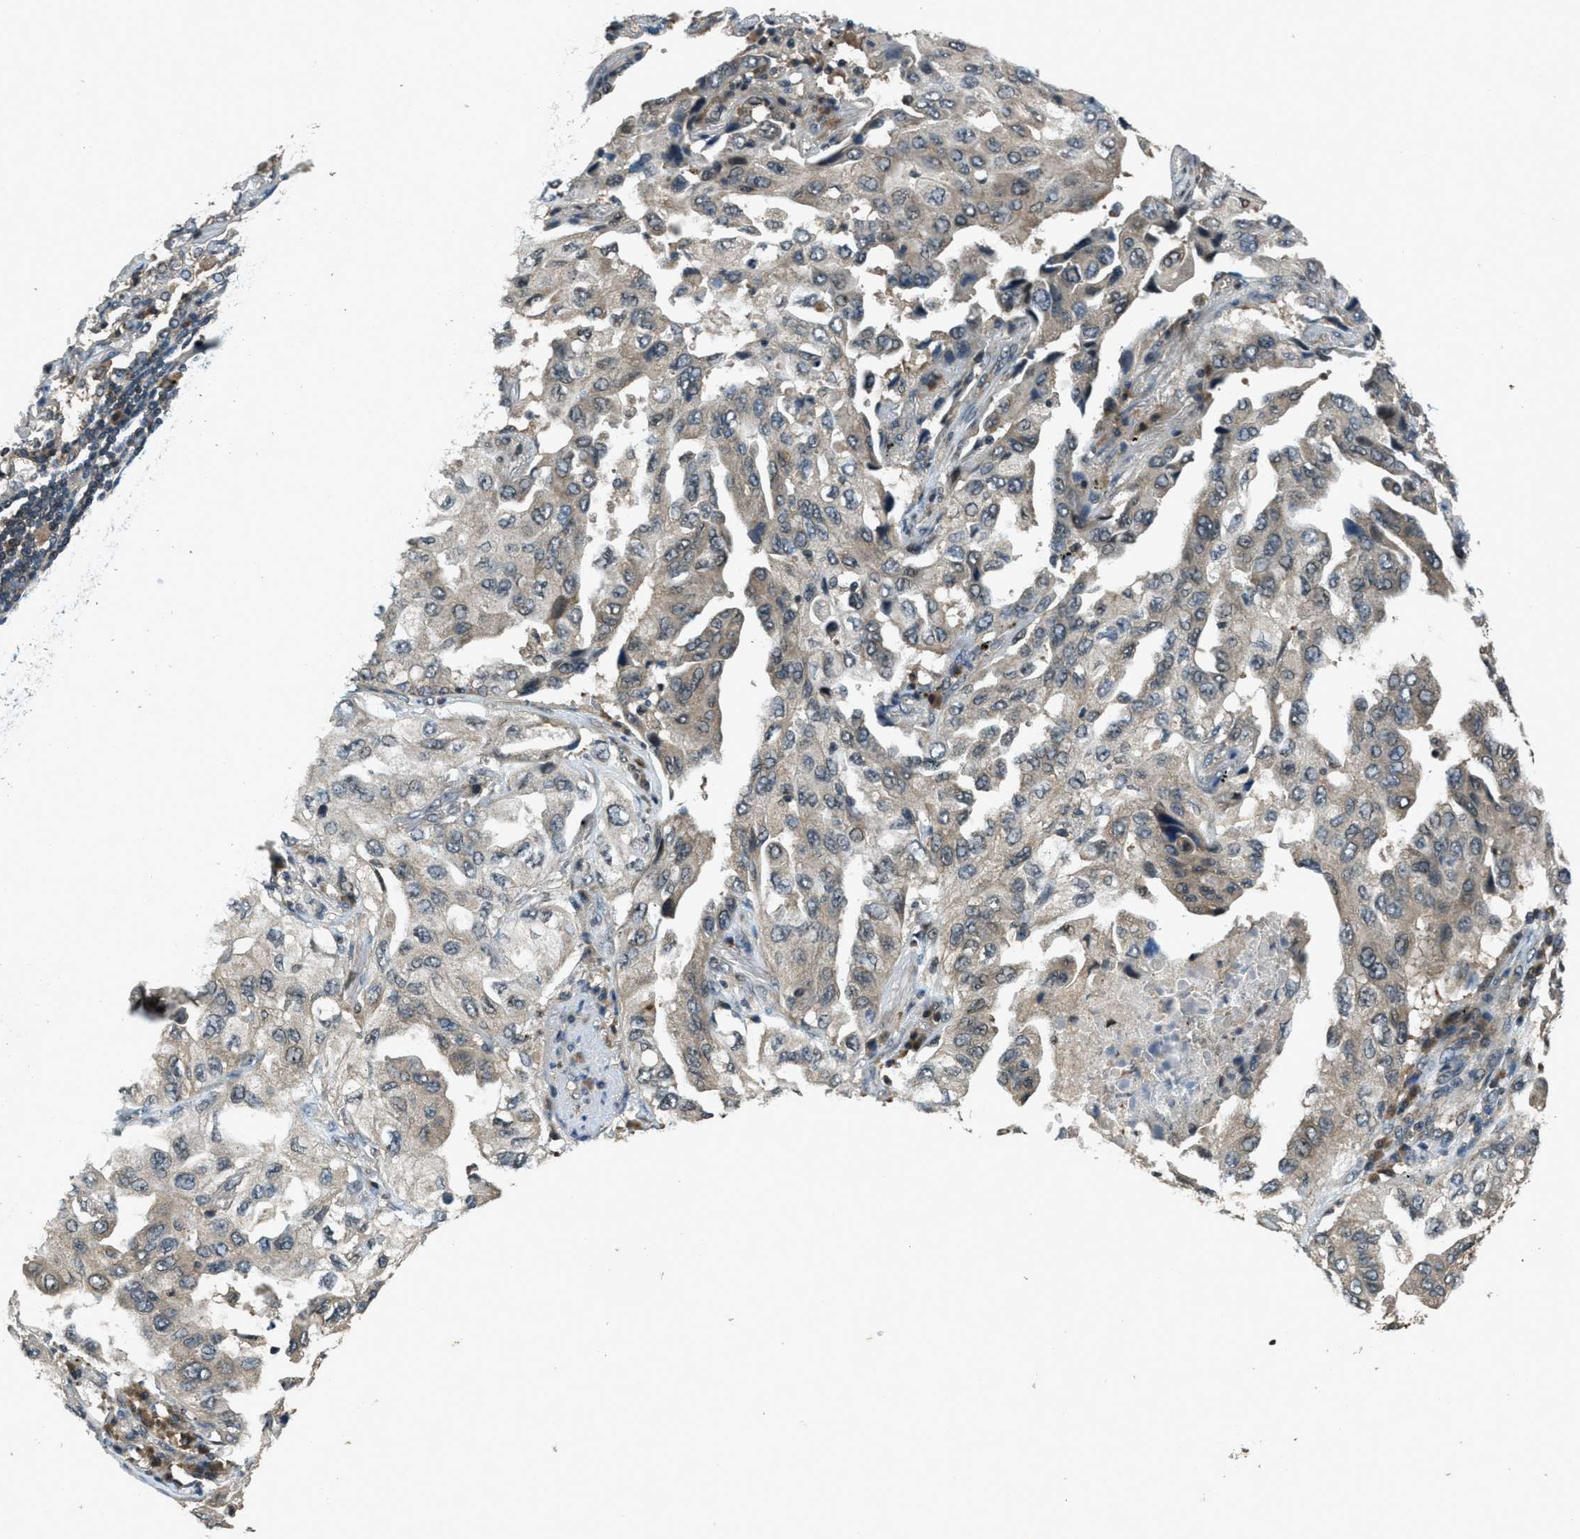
{"staining": {"intensity": "moderate", "quantity": "25%-75%", "location": "cytoplasmic/membranous"}, "tissue": "lung cancer", "cell_type": "Tumor cells", "image_type": "cancer", "snomed": [{"axis": "morphology", "description": "Adenocarcinoma, NOS"}, {"axis": "topography", "description": "Lung"}], "caption": "The image reveals immunohistochemical staining of lung adenocarcinoma. There is moderate cytoplasmic/membranous staining is seen in approximately 25%-75% of tumor cells. The staining was performed using DAB (3,3'-diaminobenzidine) to visualize the protein expression in brown, while the nuclei were stained in blue with hematoxylin (Magnification: 20x).", "gene": "DUSP6", "patient": {"sex": "female", "age": 65}}